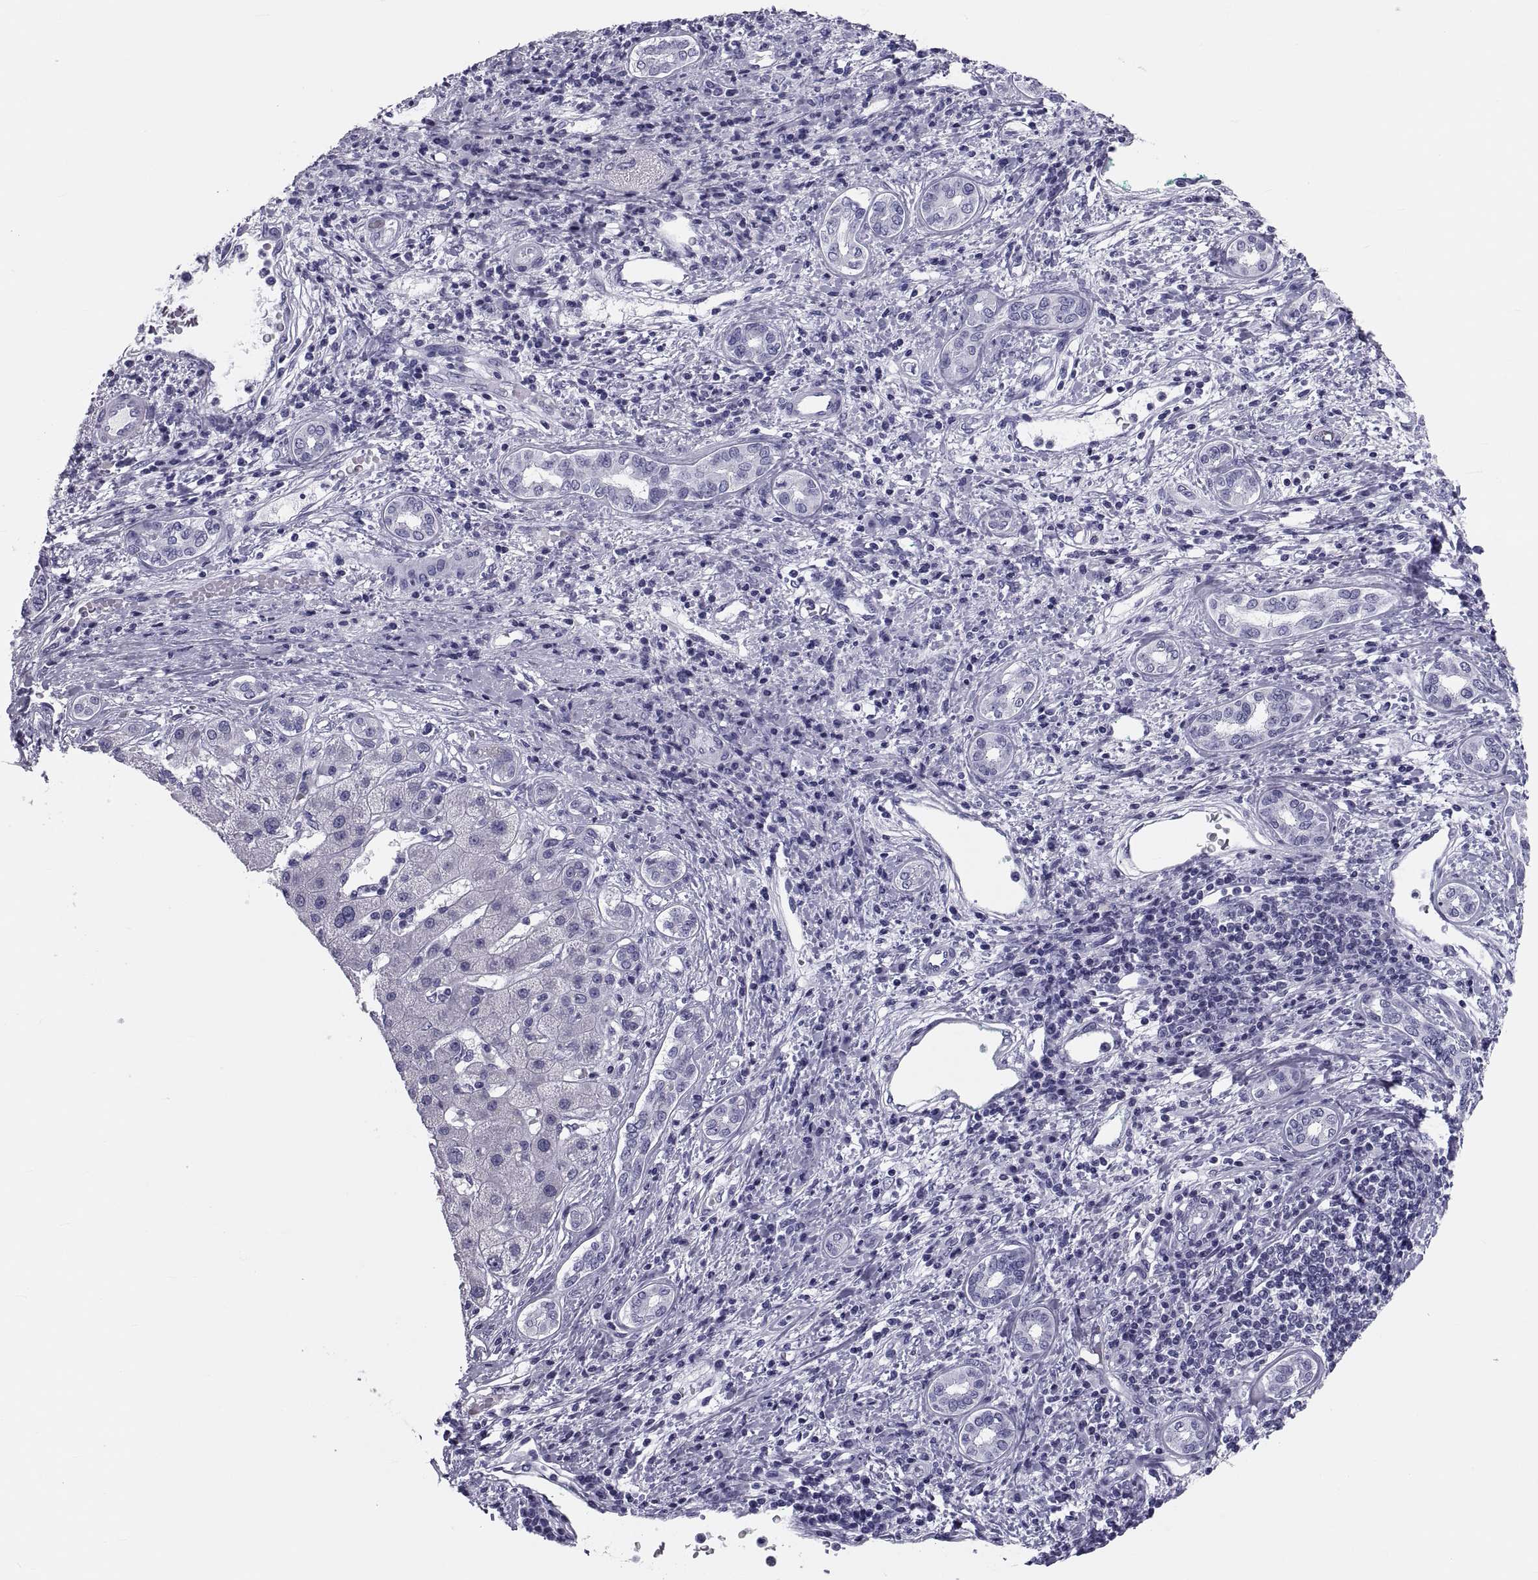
{"staining": {"intensity": "negative", "quantity": "none", "location": "none"}, "tissue": "liver cancer", "cell_type": "Tumor cells", "image_type": "cancer", "snomed": [{"axis": "morphology", "description": "Carcinoma, Hepatocellular, NOS"}, {"axis": "topography", "description": "Liver"}], "caption": "Immunohistochemical staining of liver cancer displays no significant expression in tumor cells.", "gene": "DEFB129", "patient": {"sex": "male", "age": 65}}